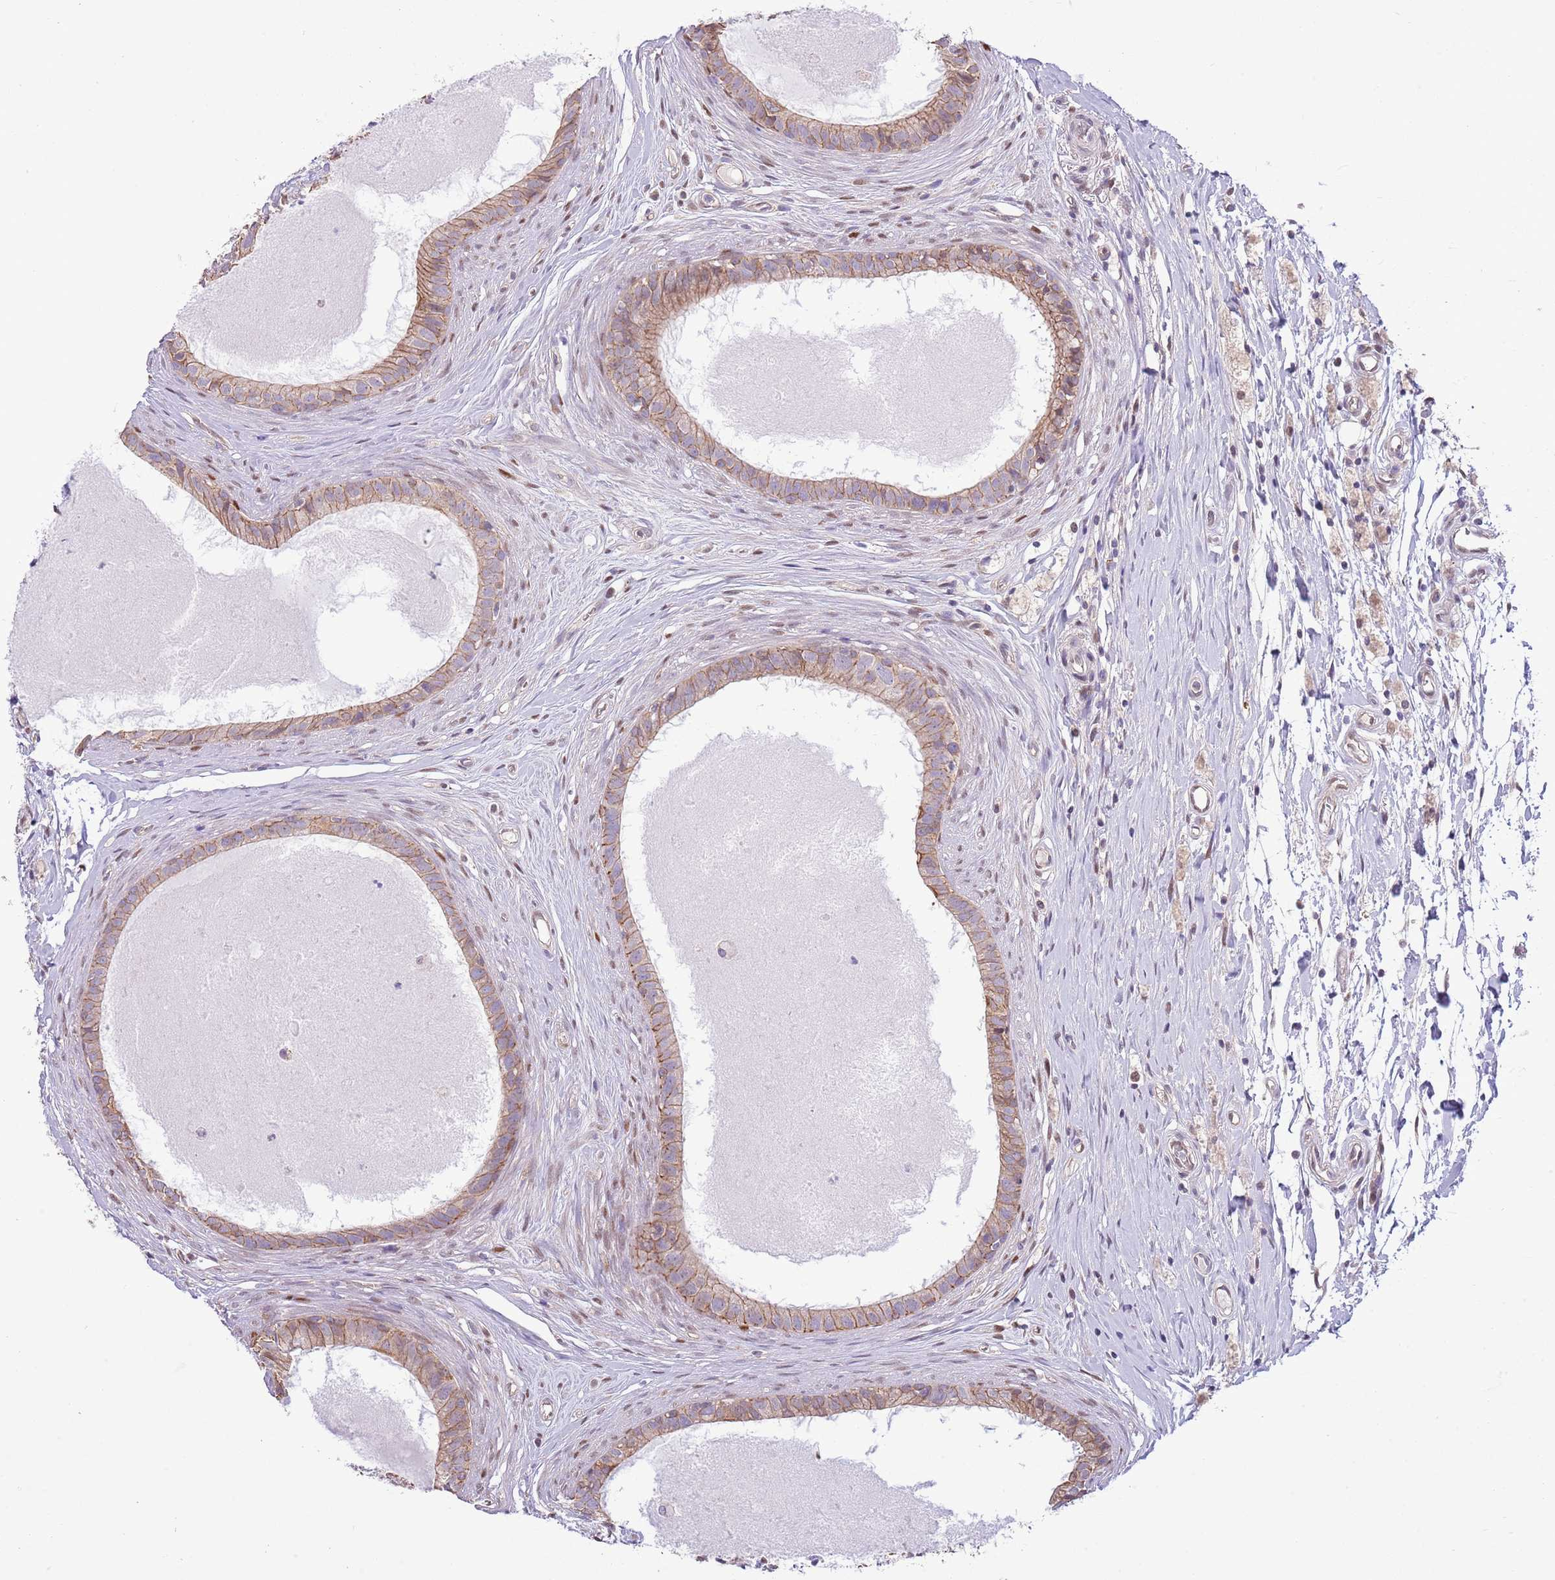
{"staining": {"intensity": "moderate", "quantity": ">75%", "location": "cytoplasmic/membranous"}, "tissue": "epididymis", "cell_type": "Glandular cells", "image_type": "normal", "snomed": [{"axis": "morphology", "description": "Normal tissue, NOS"}, {"axis": "topography", "description": "Epididymis"}], "caption": "IHC micrograph of normal human epididymis stained for a protein (brown), which reveals medium levels of moderate cytoplasmic/membranous positivity in about >75% of glandular cells.", "gene": "ARL2BP", "patient": {"sex": "male", "age": 80}}